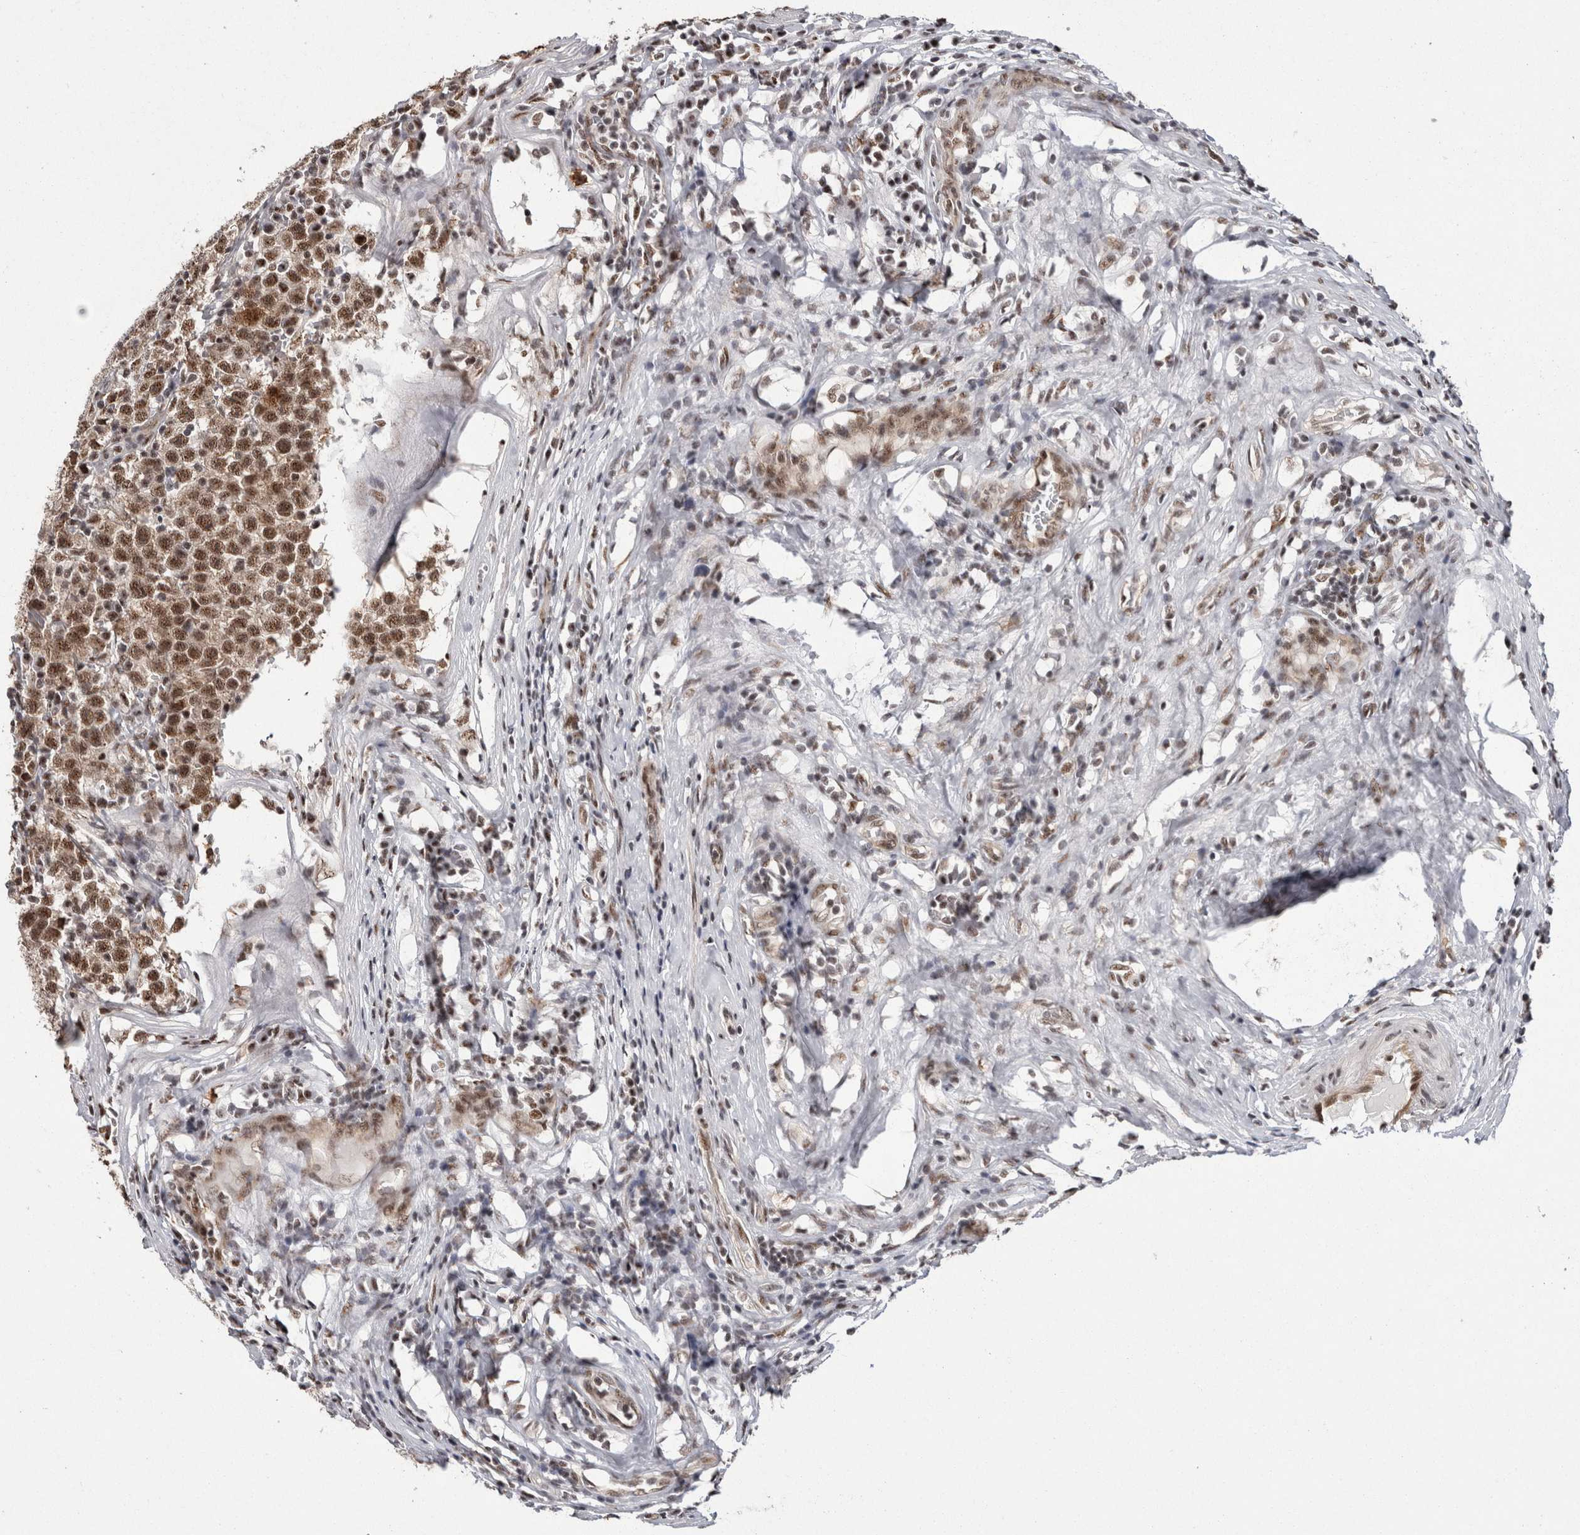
{"staining": {"intensity": "moderate", "quantity": ">75%", "location": "nuclear"}, "tissue": "testis cancer", "cell_type": "Tumor cells", "image_type": "cancer", "snomed": [{"axis": "morphology", "description": "Seminoma, NOS"}, {"axis": "topography", "description": "Testis"}], "caption": "This is a histology image of IHC staining of seminoma (testis), which shows moderate expression in the nuclear of tumor cells.", "gene": "MKNK1", "patient": {"sex": "male", "age": 43}}